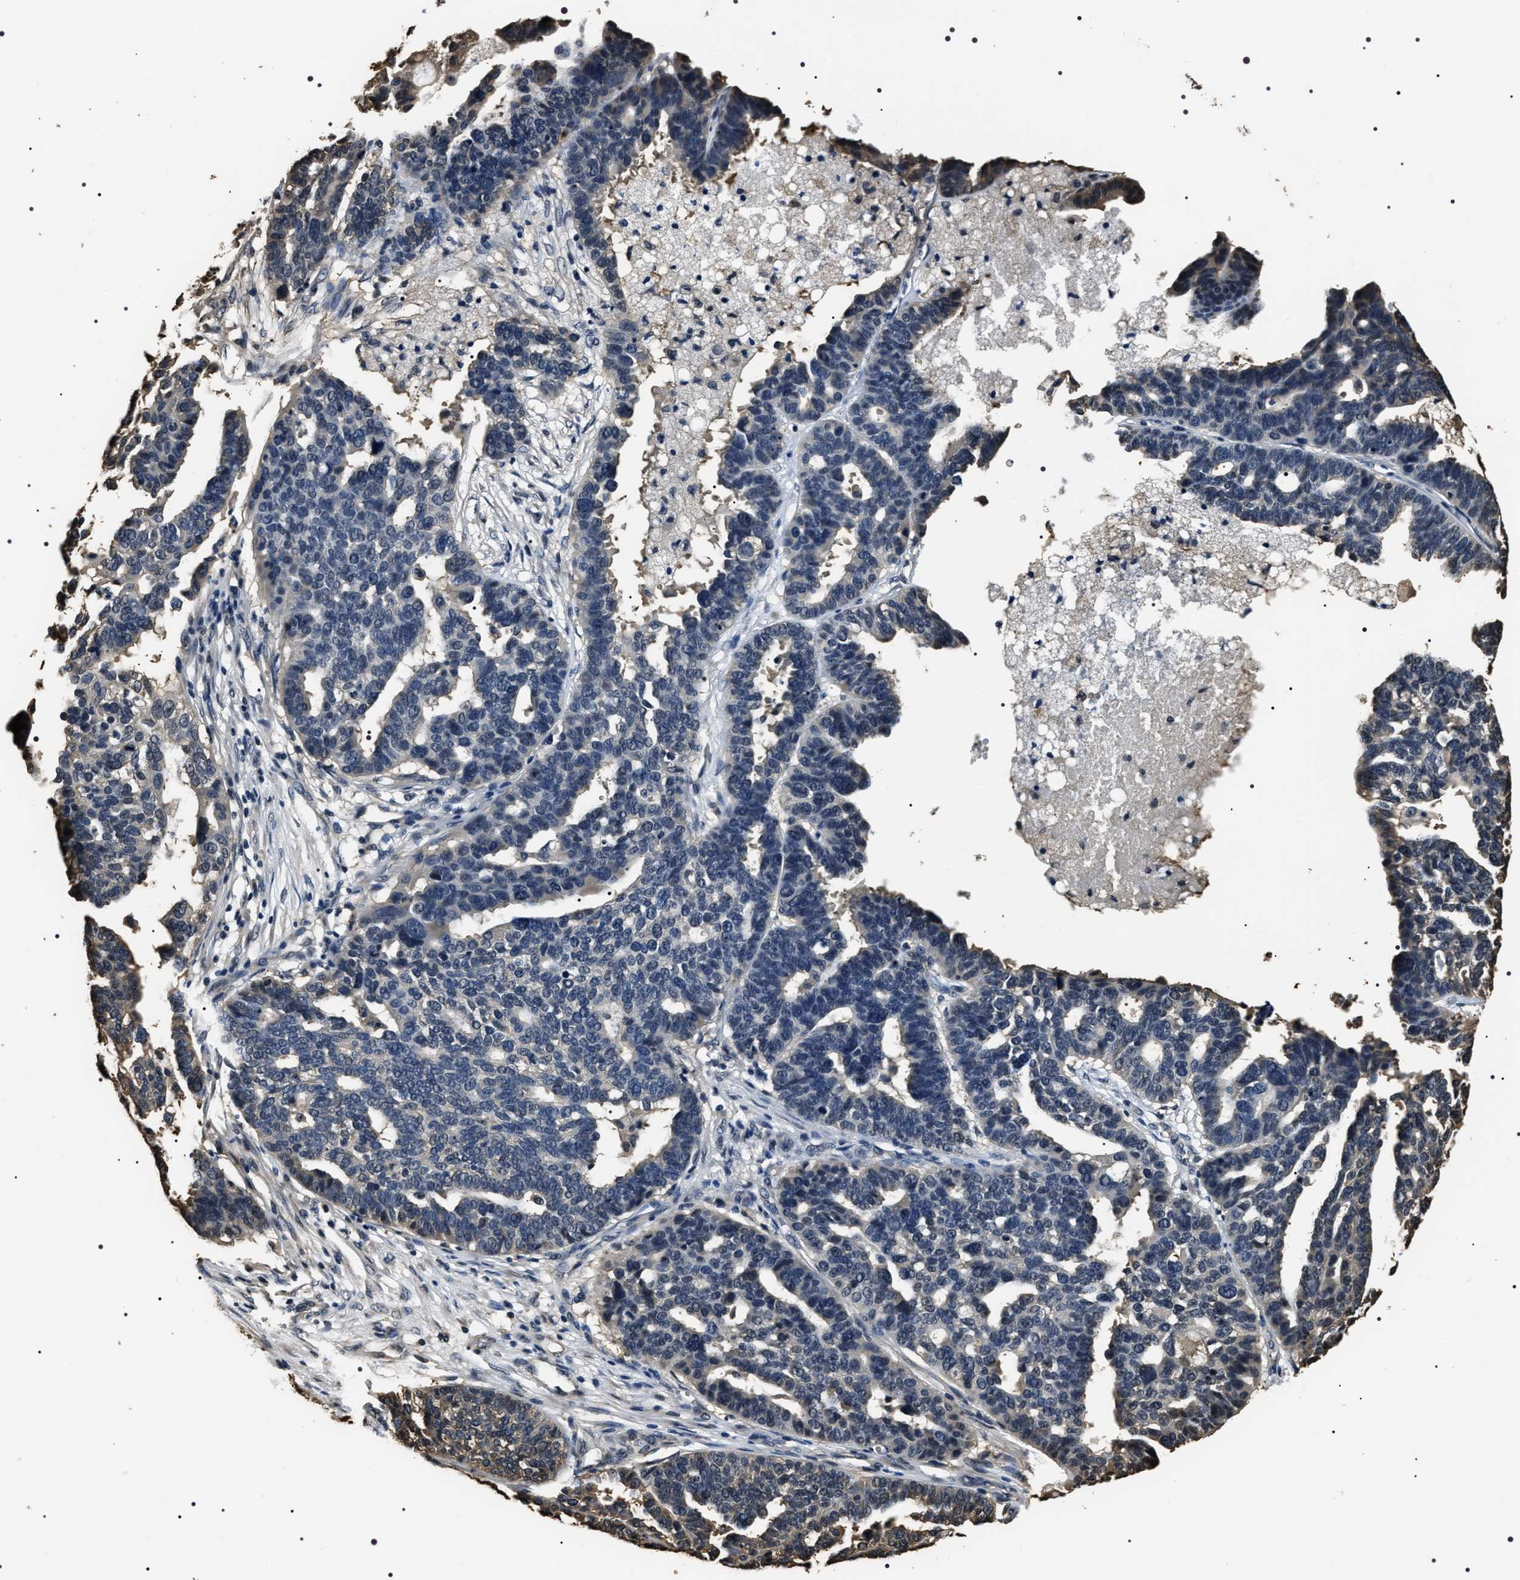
{"staining": {"intensity": "weak", "quantity": "<25%", "location": "cytoplasmic/membranous"}, "tissue": "ovarian cancer", "cell_type": "Tumor cells", "image_type": "cancer", "snomed": [{"axis": "morphology", "description": "Cystadenocarcinoma, serous, NOS"}, {"axis": "topography", "description": "Ovary"}], "caption": "This histopathology image is of serous cystadenocarcinoma (ovarian) stained with immunohistochemistry to label a protein in brown with the nuclei are counter-stained blue. There is no expression in tumor cells.", "gene": "ARHGAP22", "patient": {"sex": "female", "age": 59}}